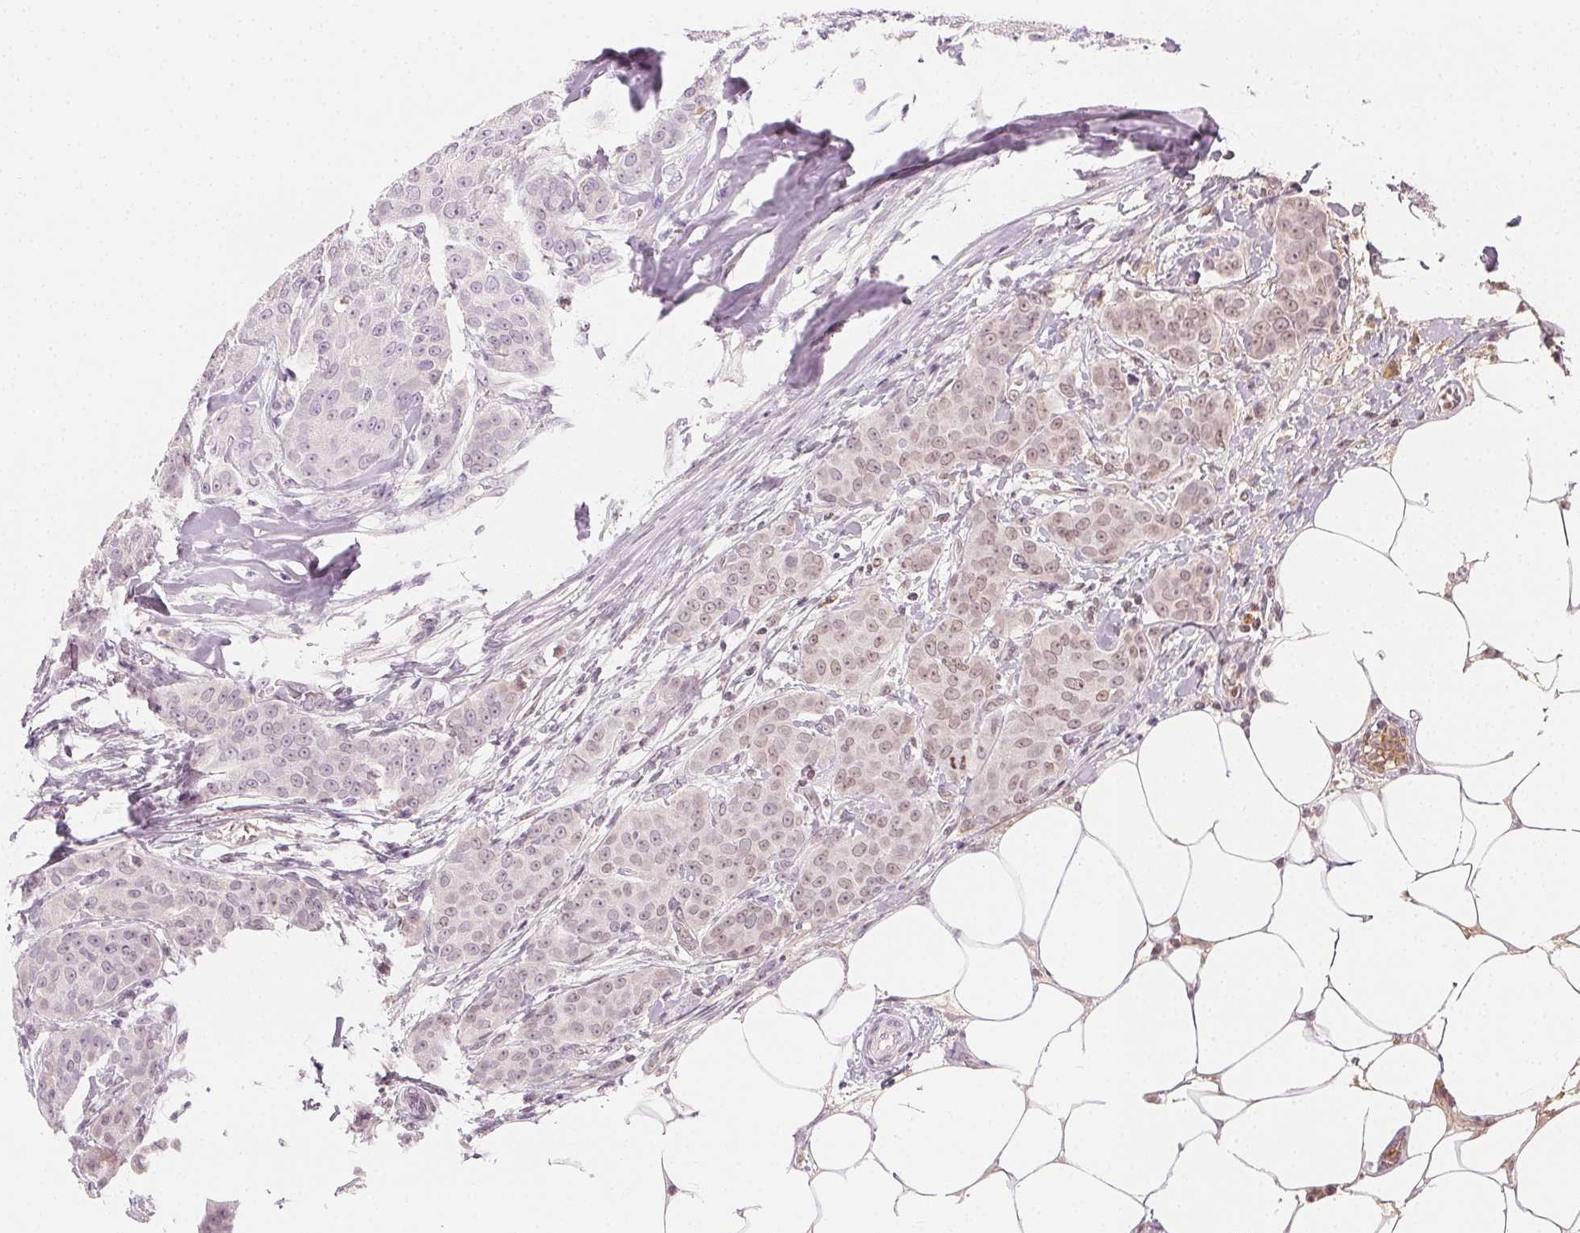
{"staining": {"intensity": "weak", "quantity": "25%-75%", "location": "nuclear"}, "tissue": "breast cancer", "cell_type": "Tumor cells", "image_type": "cancer", "snomed": [{"axis": "morphology", "description": "Duct carcinoma"}, {"axis": "topography", "description": "Breast"}], "caption": "The histopathology image displays immunohistochemical staining of breast infiltrating ductal carcinoma. There is weak nuclear positivity is identified in about 25%-75% of tumor cells.", "gene": "AFM", "patient": {"sex": "female", "age": 91}}